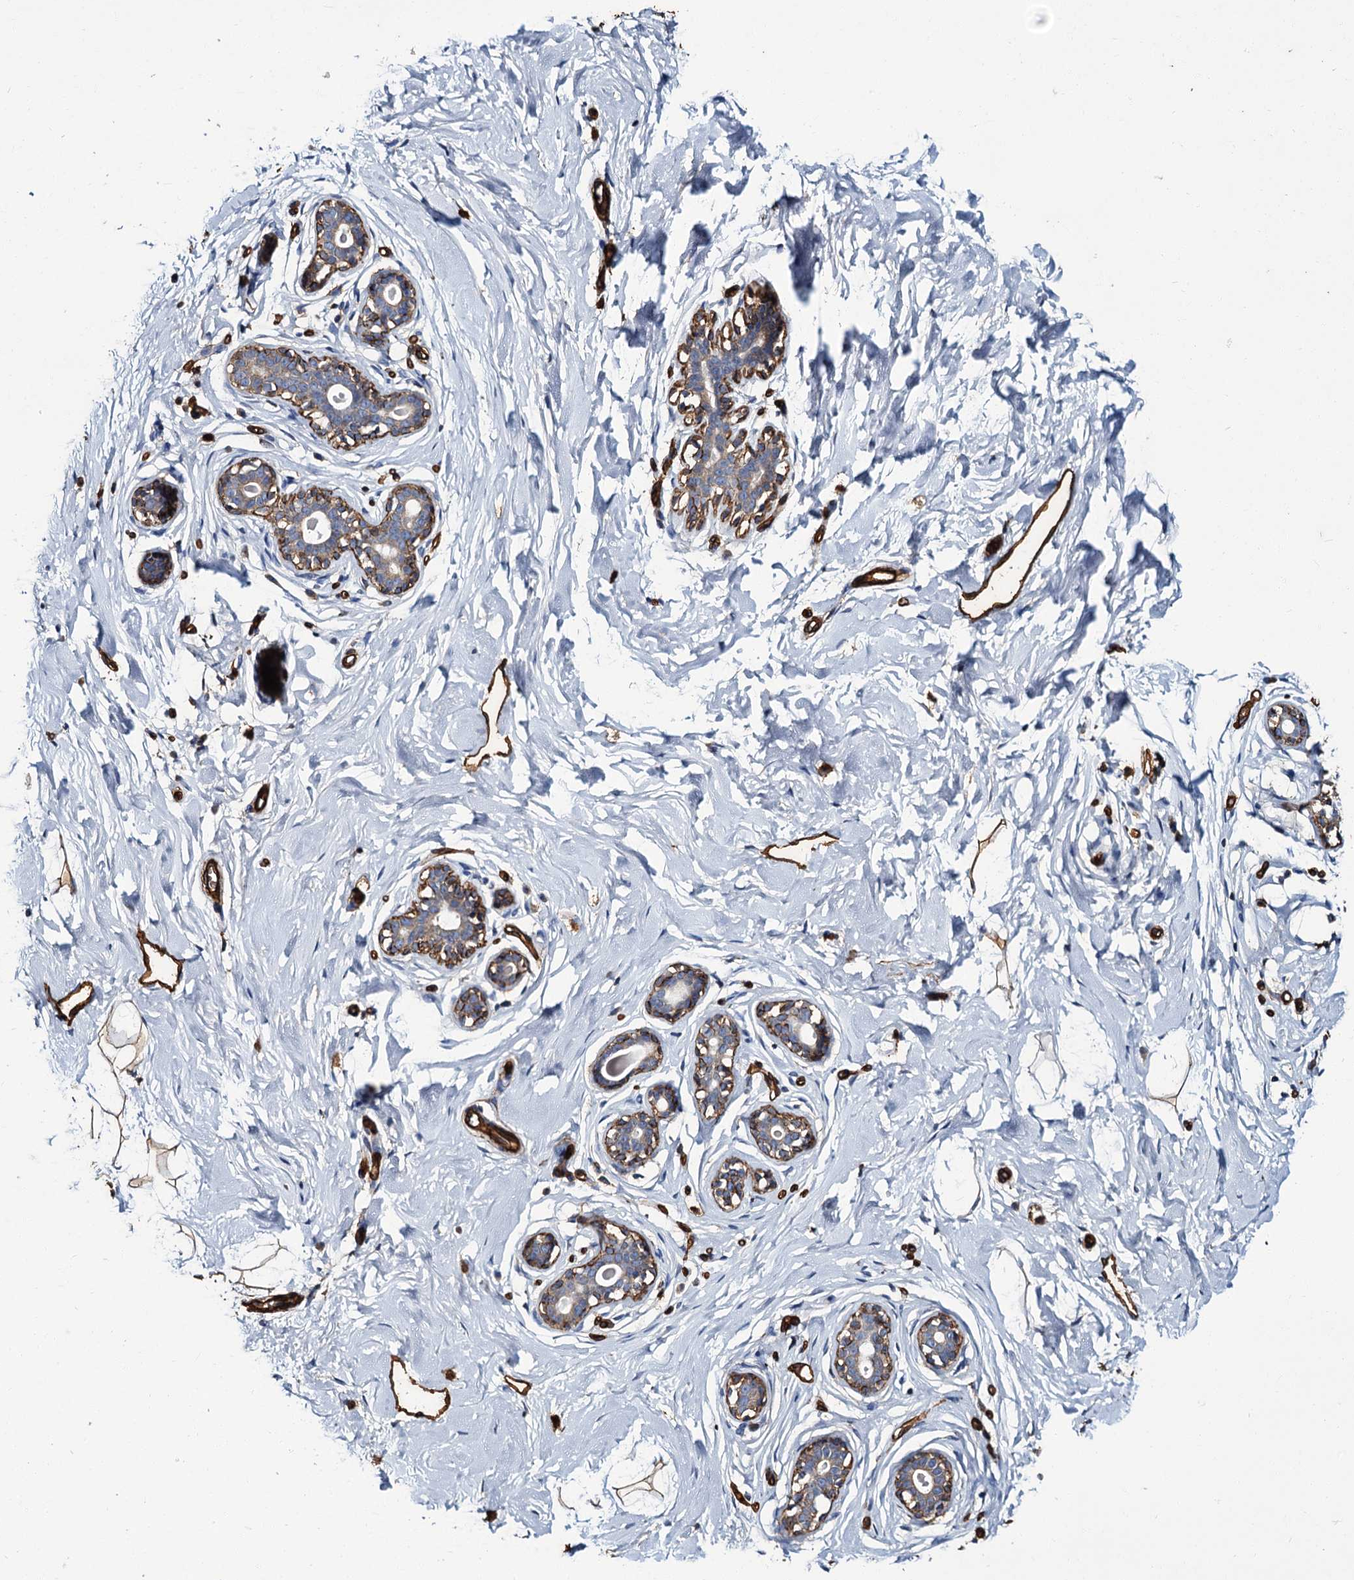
{"staining": {"intensity": "moderate", "quantity": ">75%", "location": "cytoplasmic/membranous"}, "tissue": "breast", "cell_type": "Adipocytes", "image_type": "normal", "snomed": [{"axis": "morphology", "description": "Normal tissue, NOS"}, {"axis": "morphology", "description": "Adenoma, NOS"}, {"axis": "topography", "description": "Breast"}], "caption": "Immunohistochemistry (IHC) of unremarkable breast shows medium levels of moderate cytoplasmic/membranous expression in approximately >75% of adipocytes.", "gene": "CACNA1C", "patient": {"sex": "female", "age": 23}}